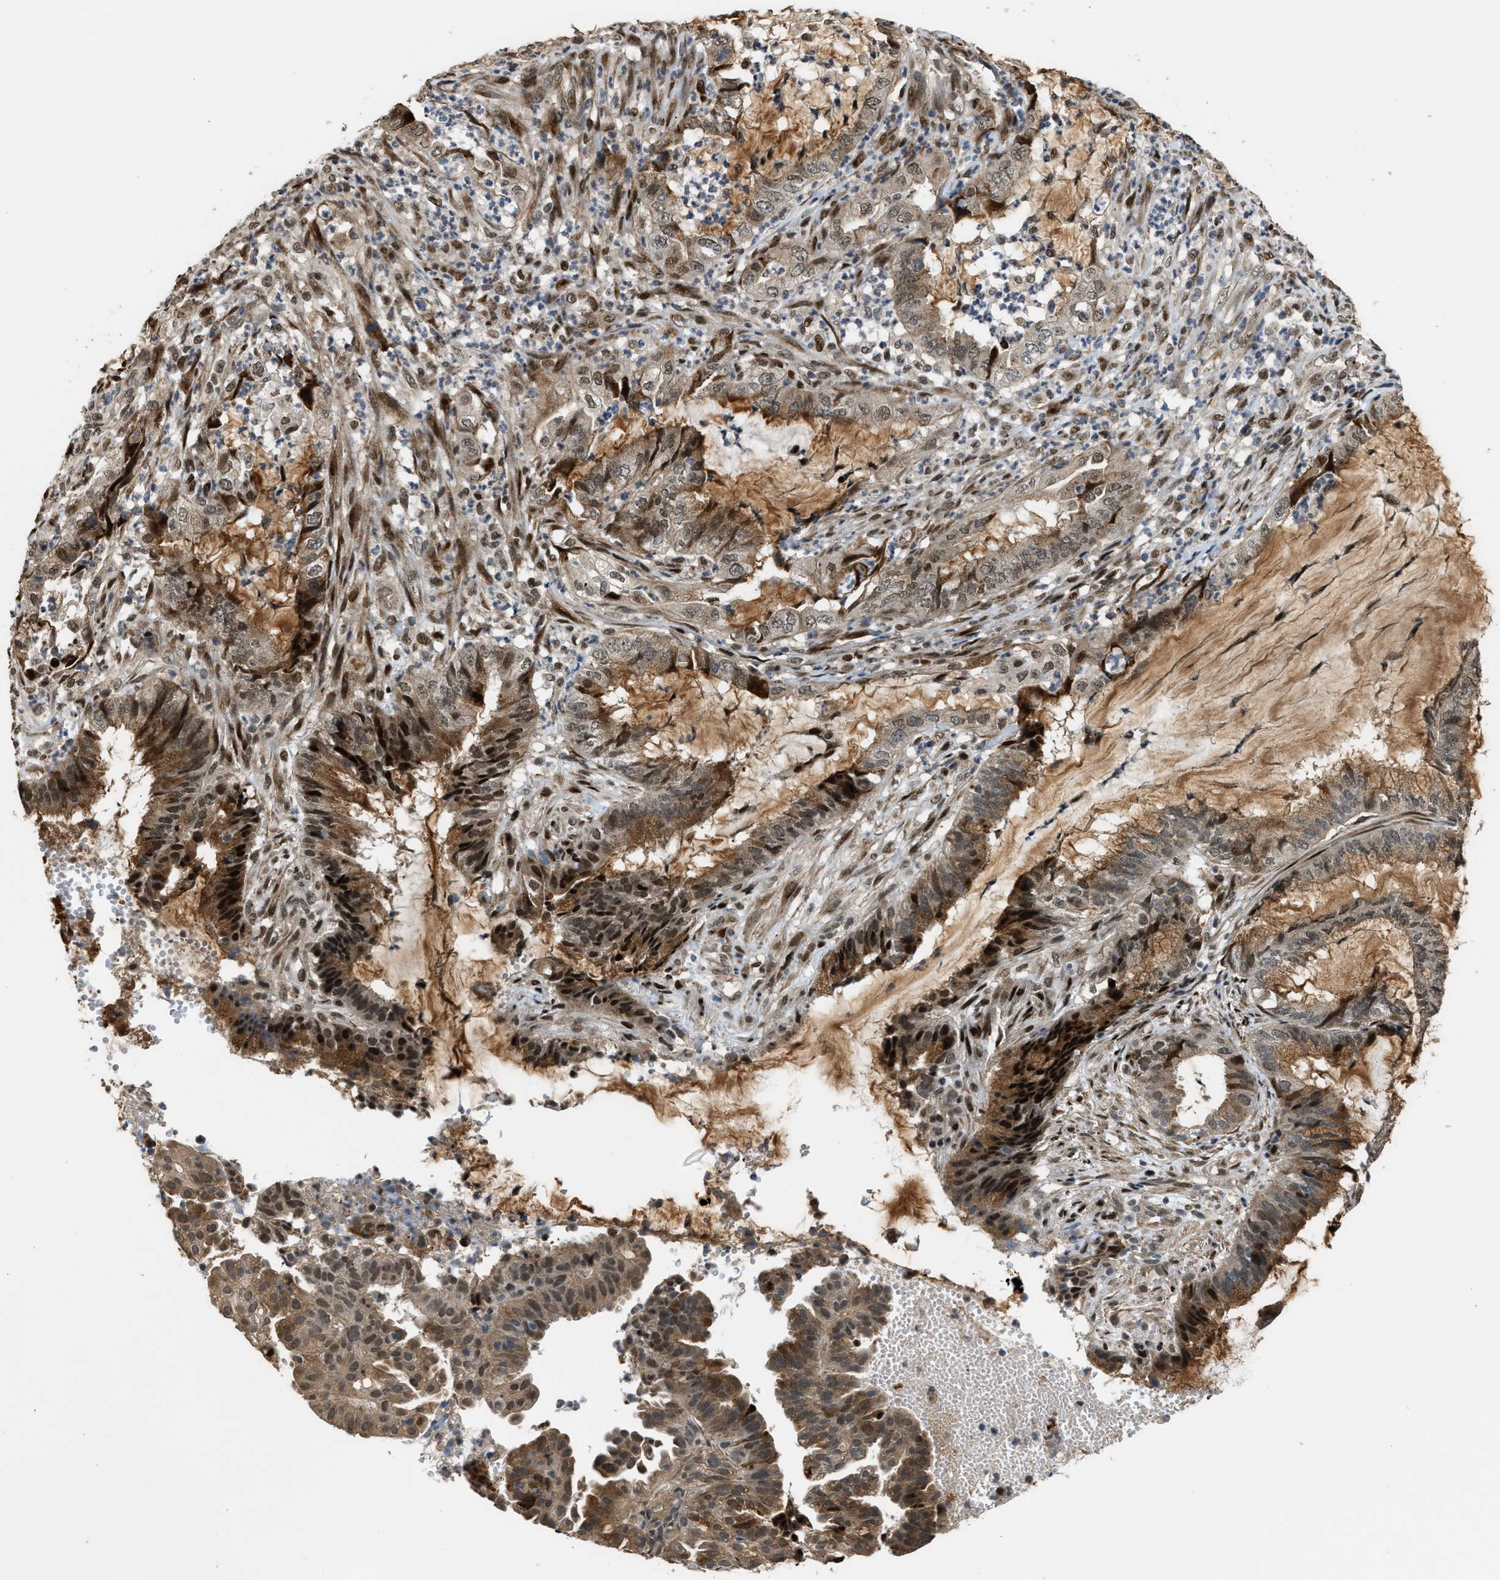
{"staining": {"intensity": "moderate", "quantity": ">75%", "location": "cytoplasmic/membranous,nuclear"}, "tissue": "endometrial cancer", "cell_type": "Tumor cells", "image_type": "cancer", "snomed": [{"axis": "morphology", "description": "Adenocarcinoma, NOS"}, {"axis": "topography", "description": "Endometrium"}], "caption": "A medium amount of moderate cytoplasmic/membranous and nuclear staining is present in approximately >75% of tumor cells in adenocarcinoma (endometrial) tissue. The protein is stained brown, and the nuclei are stained in blue (DAB (3,3'-diaminobenzidine) IHC with brightfield microscopy, high magnification).", "gene": "SERTAD2", "patient": {"sex": "female", "age": 51}}